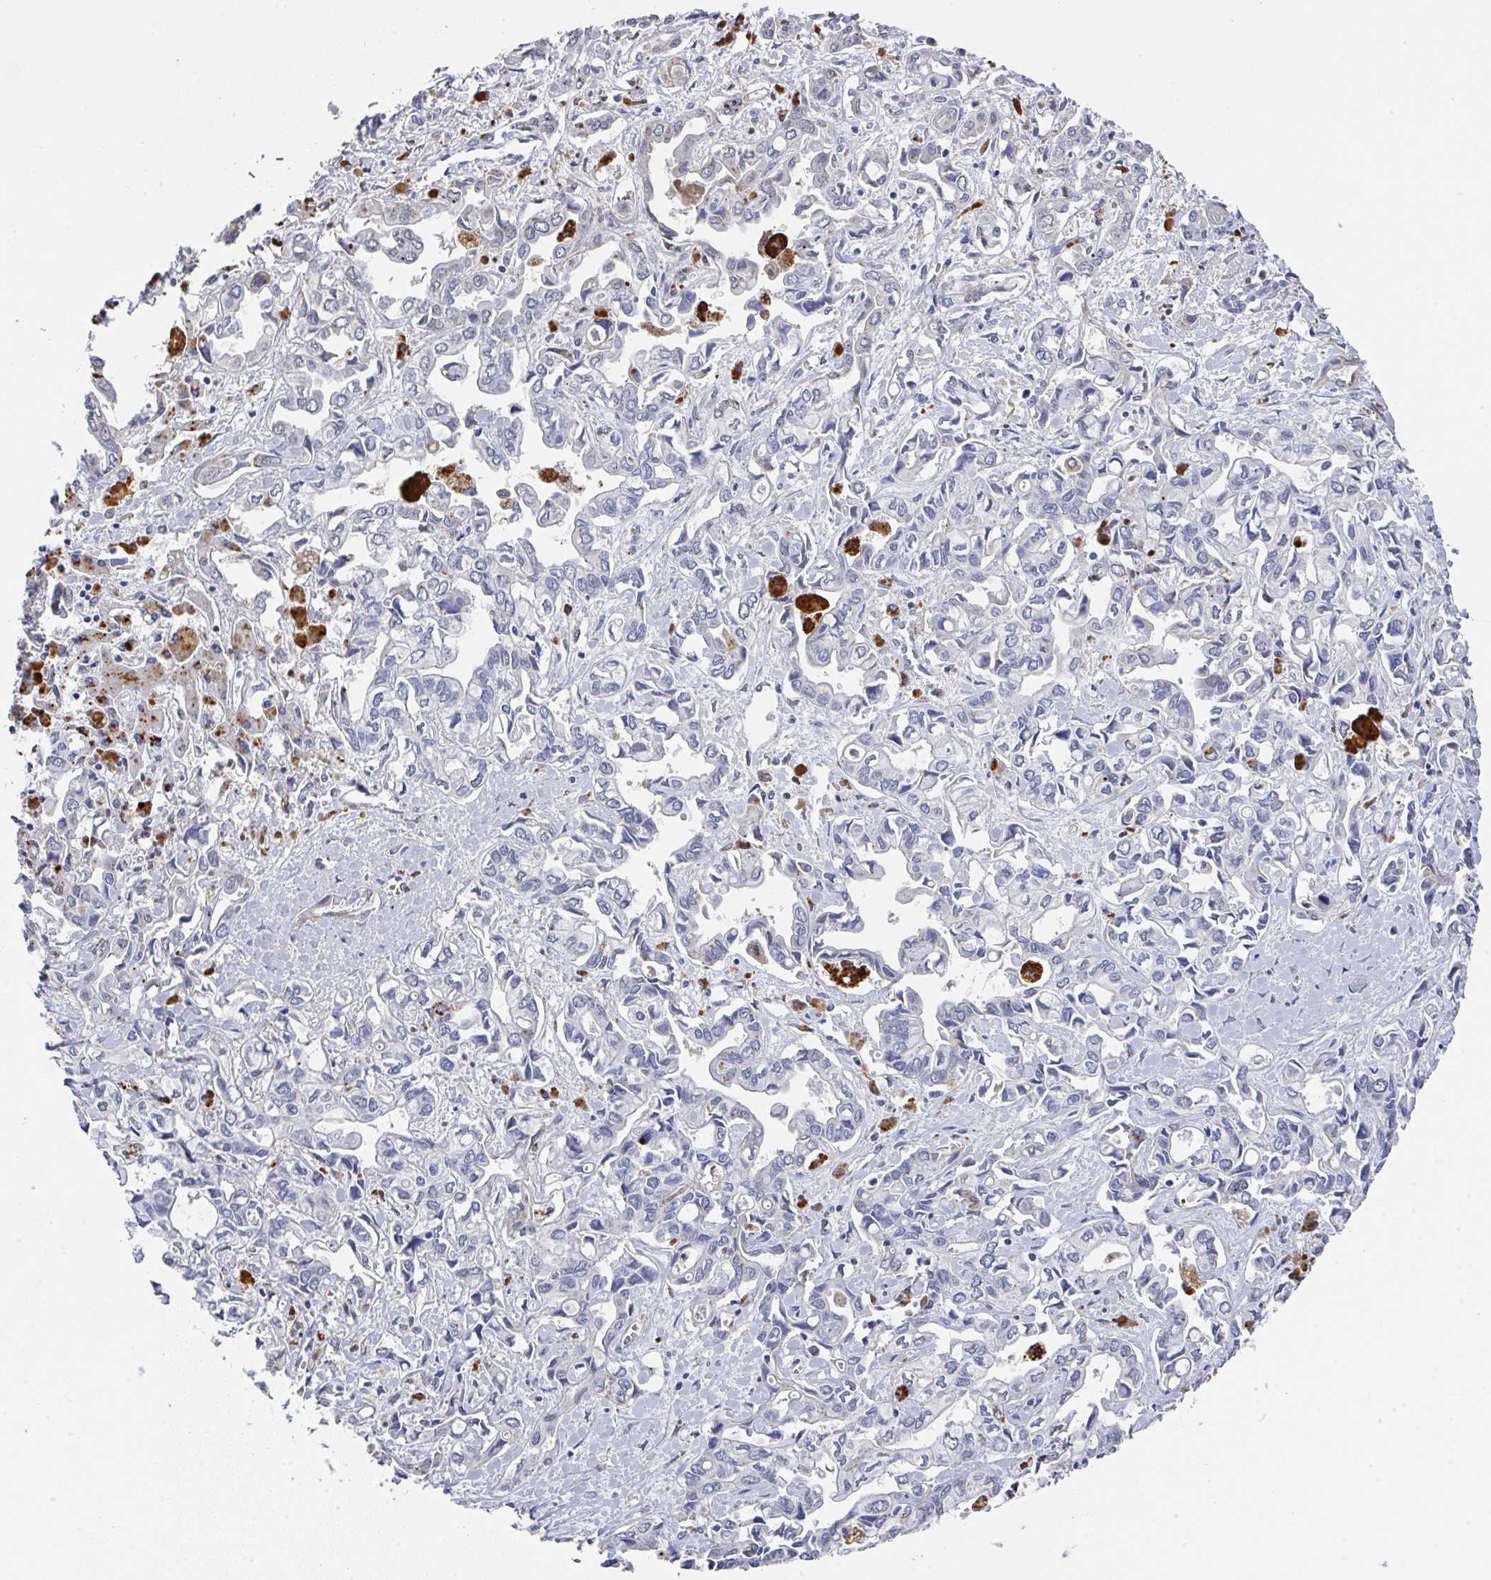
{"staining": {"intensity": "negative", "quantity": "none", "location": "none"}, "tissue": "liver cancer", "cell_type": "Tumor cells", "image_type": "cancer", "snomed": [{"axis": "morphology", "description": "Cholangiocarcinoma"}, {"axis": "topography", "description": "Liver"}], "caption": "High power microscopy photomicrograph of an IHC photomicrograph of liver cancer, revealing no significant staining in tumor cells. (Stains: DAB immunohistochemistry (IHC) with hematoxylin counter stain, Microscopy: brightfield microscopy at high magnification).", "gene": "NCF1", "patient": {"sex": "female", "age": 64}}